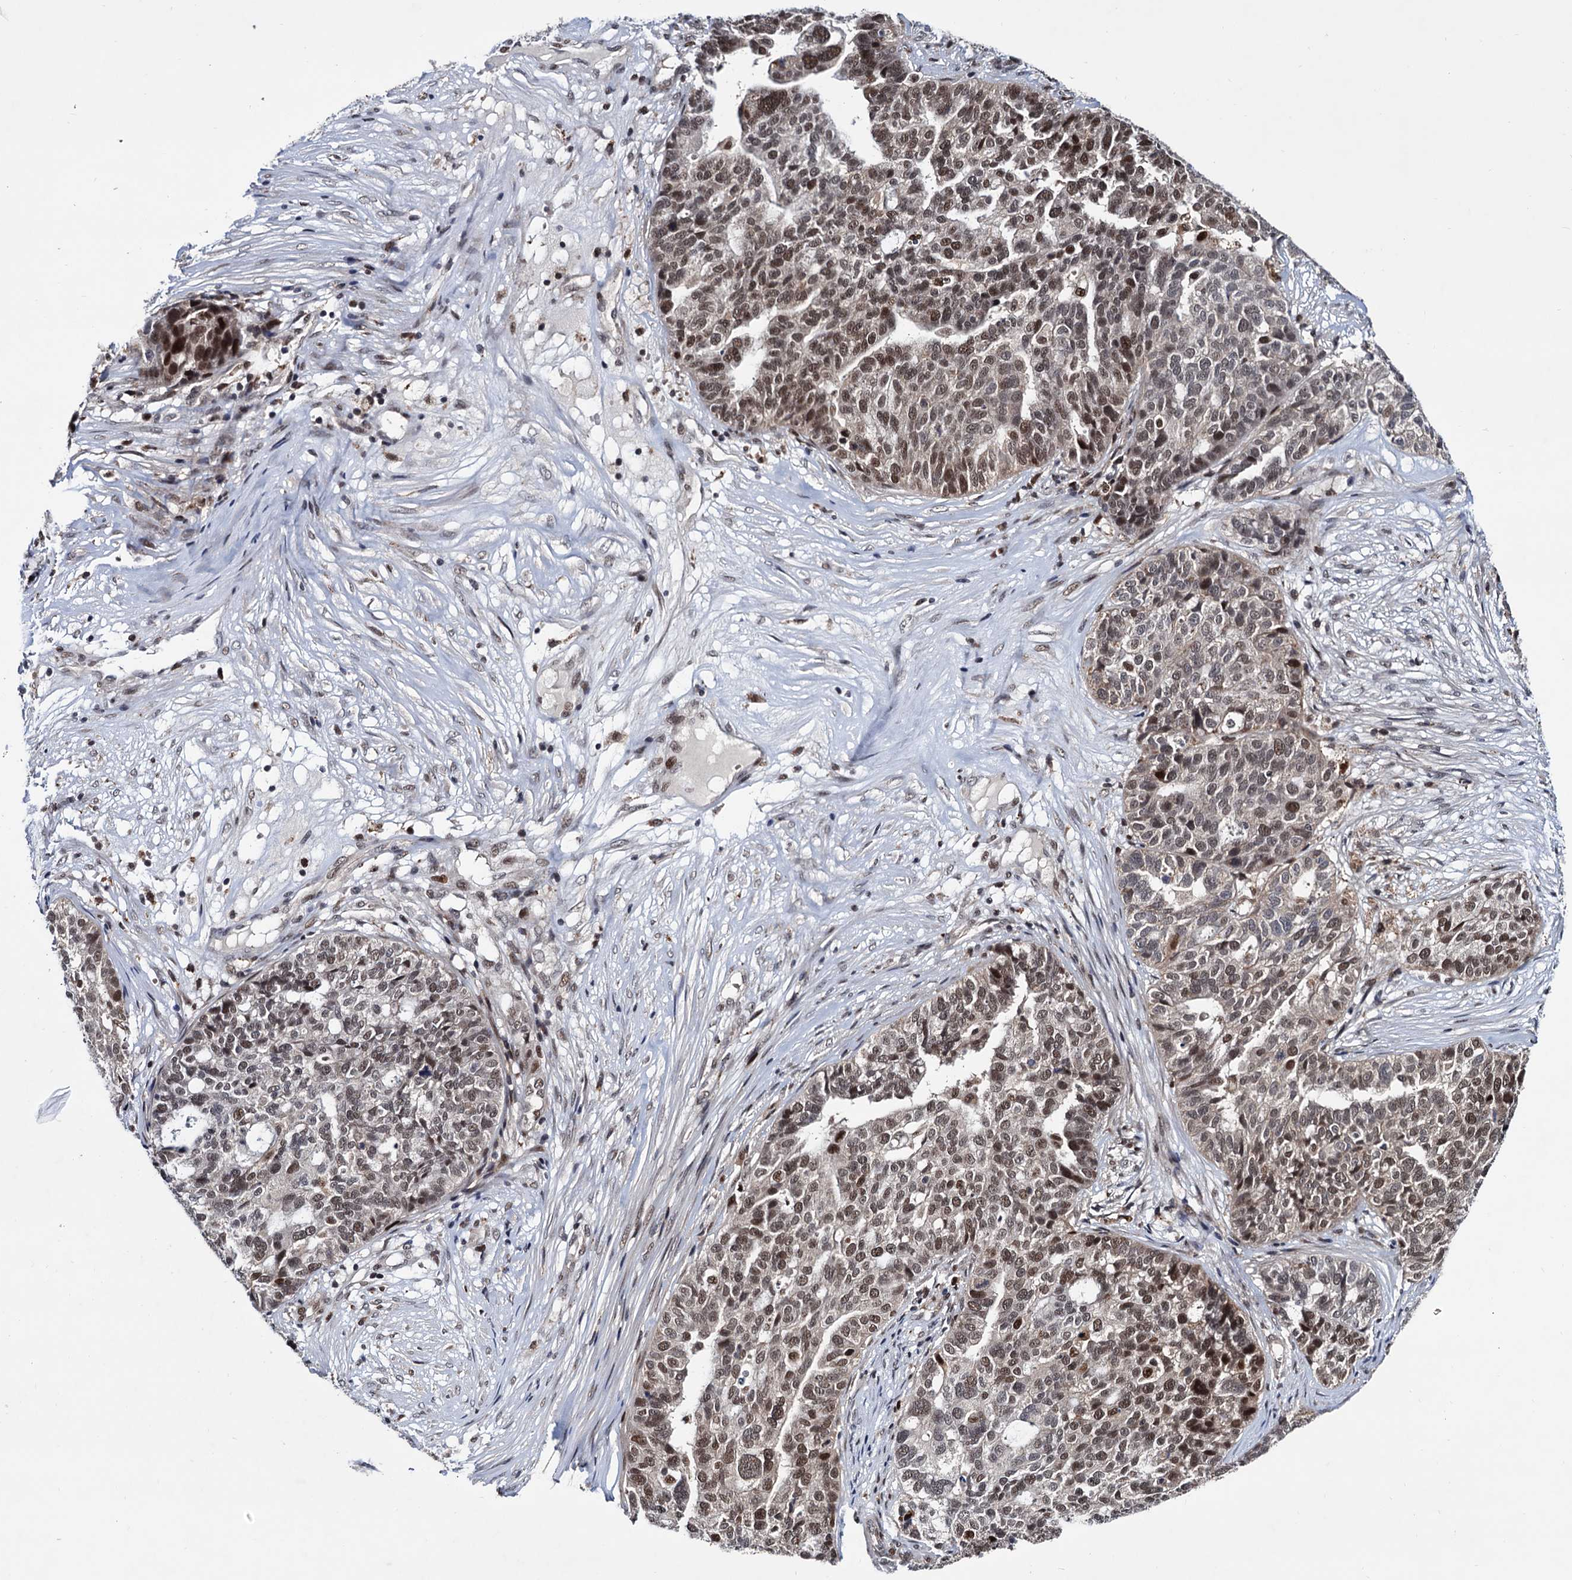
{"staining": {"intensity": "moderate", "quantity": ">75%", "location": "nuclear"}, "tissue": "ovarian cancer", "cell_type": "Tumor cells", "image_type": "cancer", "snomed": [{"axis": "morphology", "description": "Cystadenocarcinoma, serous, NOS"}, {"axis": "topography", "description": "Ovary"}], "caption": "Immunohistochemistry (IHC) of human ovarian cancer exhibits medium levels of moderate nuclear staining in approximately >75% of tumor cells.", "gene": "RNASEH2B", "patient": {"sex": "female", "age": 59}}